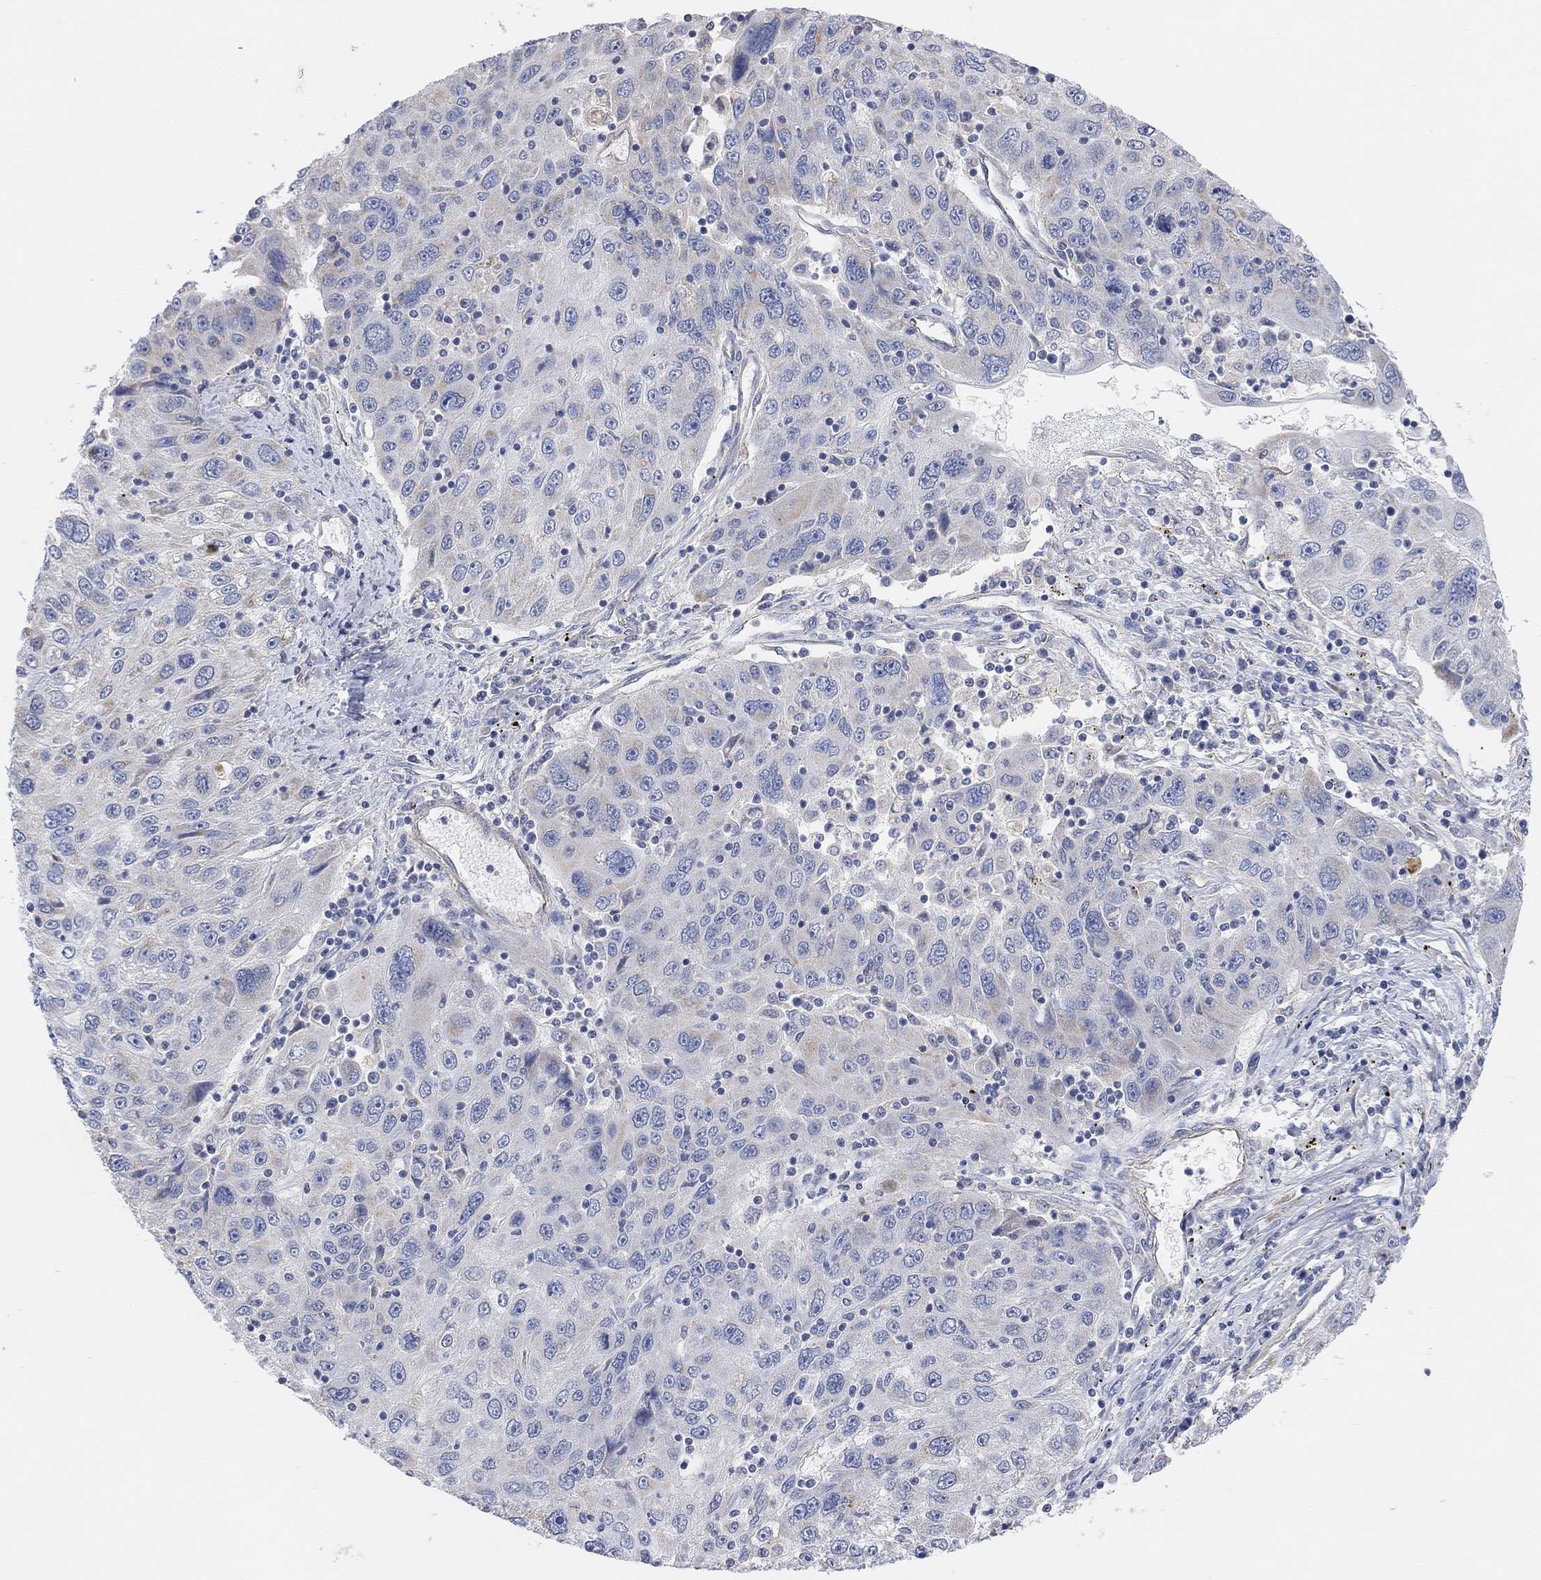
{"staining": {"intensity": "weak", "quantity": "<25%", "location": "cytoplasmic/membranous"}, "tissue": "stomach cancer", "cell_type": "Tumor cells", "image_type": "cancer", "snomed": [{"axis": "morphology", "description": "Adenocarcinoma, NOS"}, {"axis": "topography", "description": "Stomach"}], "caption": "DAB immunohistochemical staining of adenocarcinoma (stomach) demonstrates no significant positivity in tumor cells.", "gene": "HCRTR1", "patient": {"sex": "male", "age": 56}}